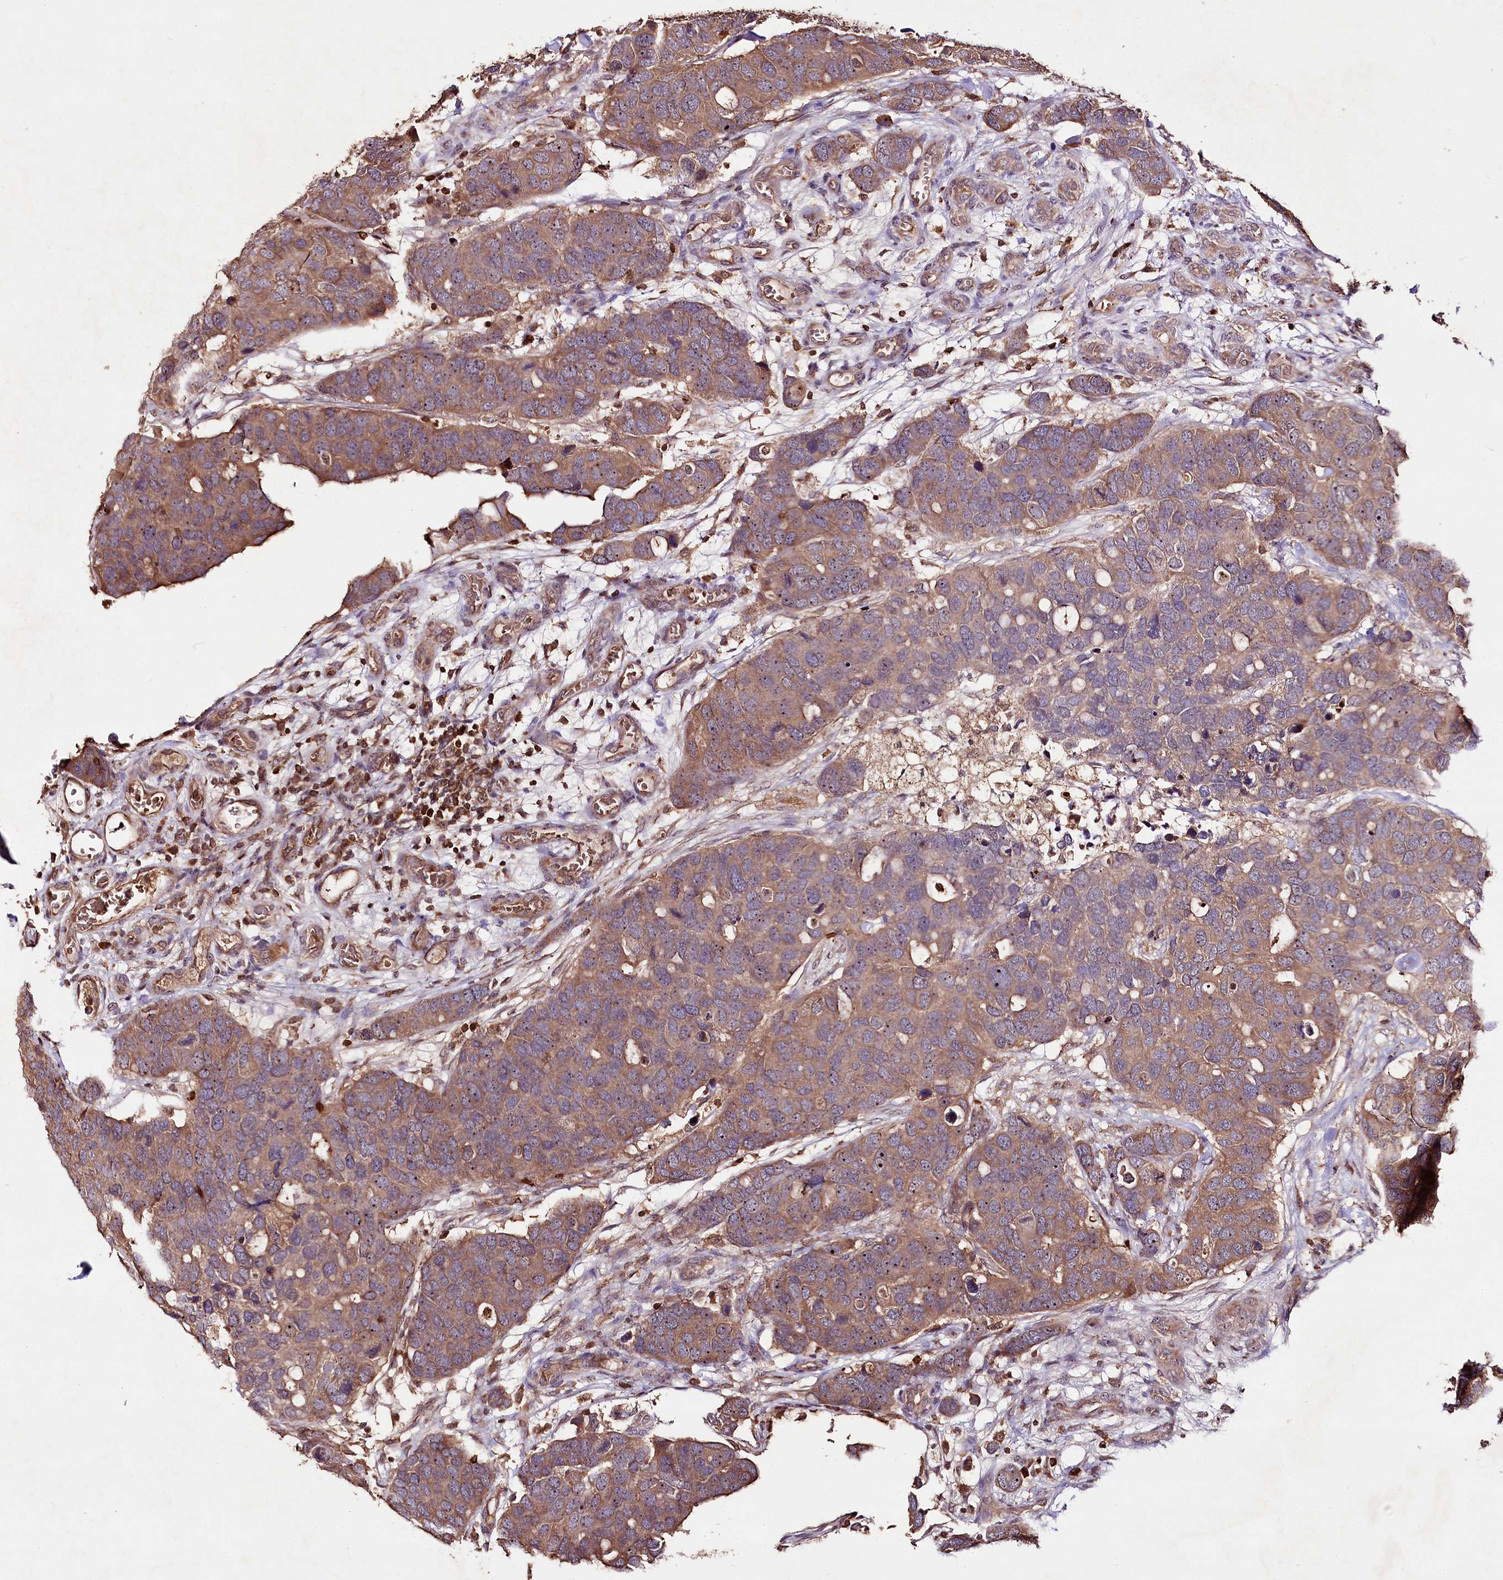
{"staining": {"intensity": "moderate", "quantity": ">75%", "location": "cytoplasmic/membranous"}, "tissue": "breast cancer", "cell_type": "Tumor cells", "image_type": "cancer", "snomed": [{"axis": "morphology", "description": "Duct carcinoma"}, {"axis": "topography", "description": "Breast"}], "caption": "This is a photomicrograph of immunohistochemistry staining of intraductal carcinoma (breast), which shows moderate staining in the cytoplasmic/membranous of tumor cells.", "gene": "FAM53B", "patient": {"sex": "female", "age": 83}}